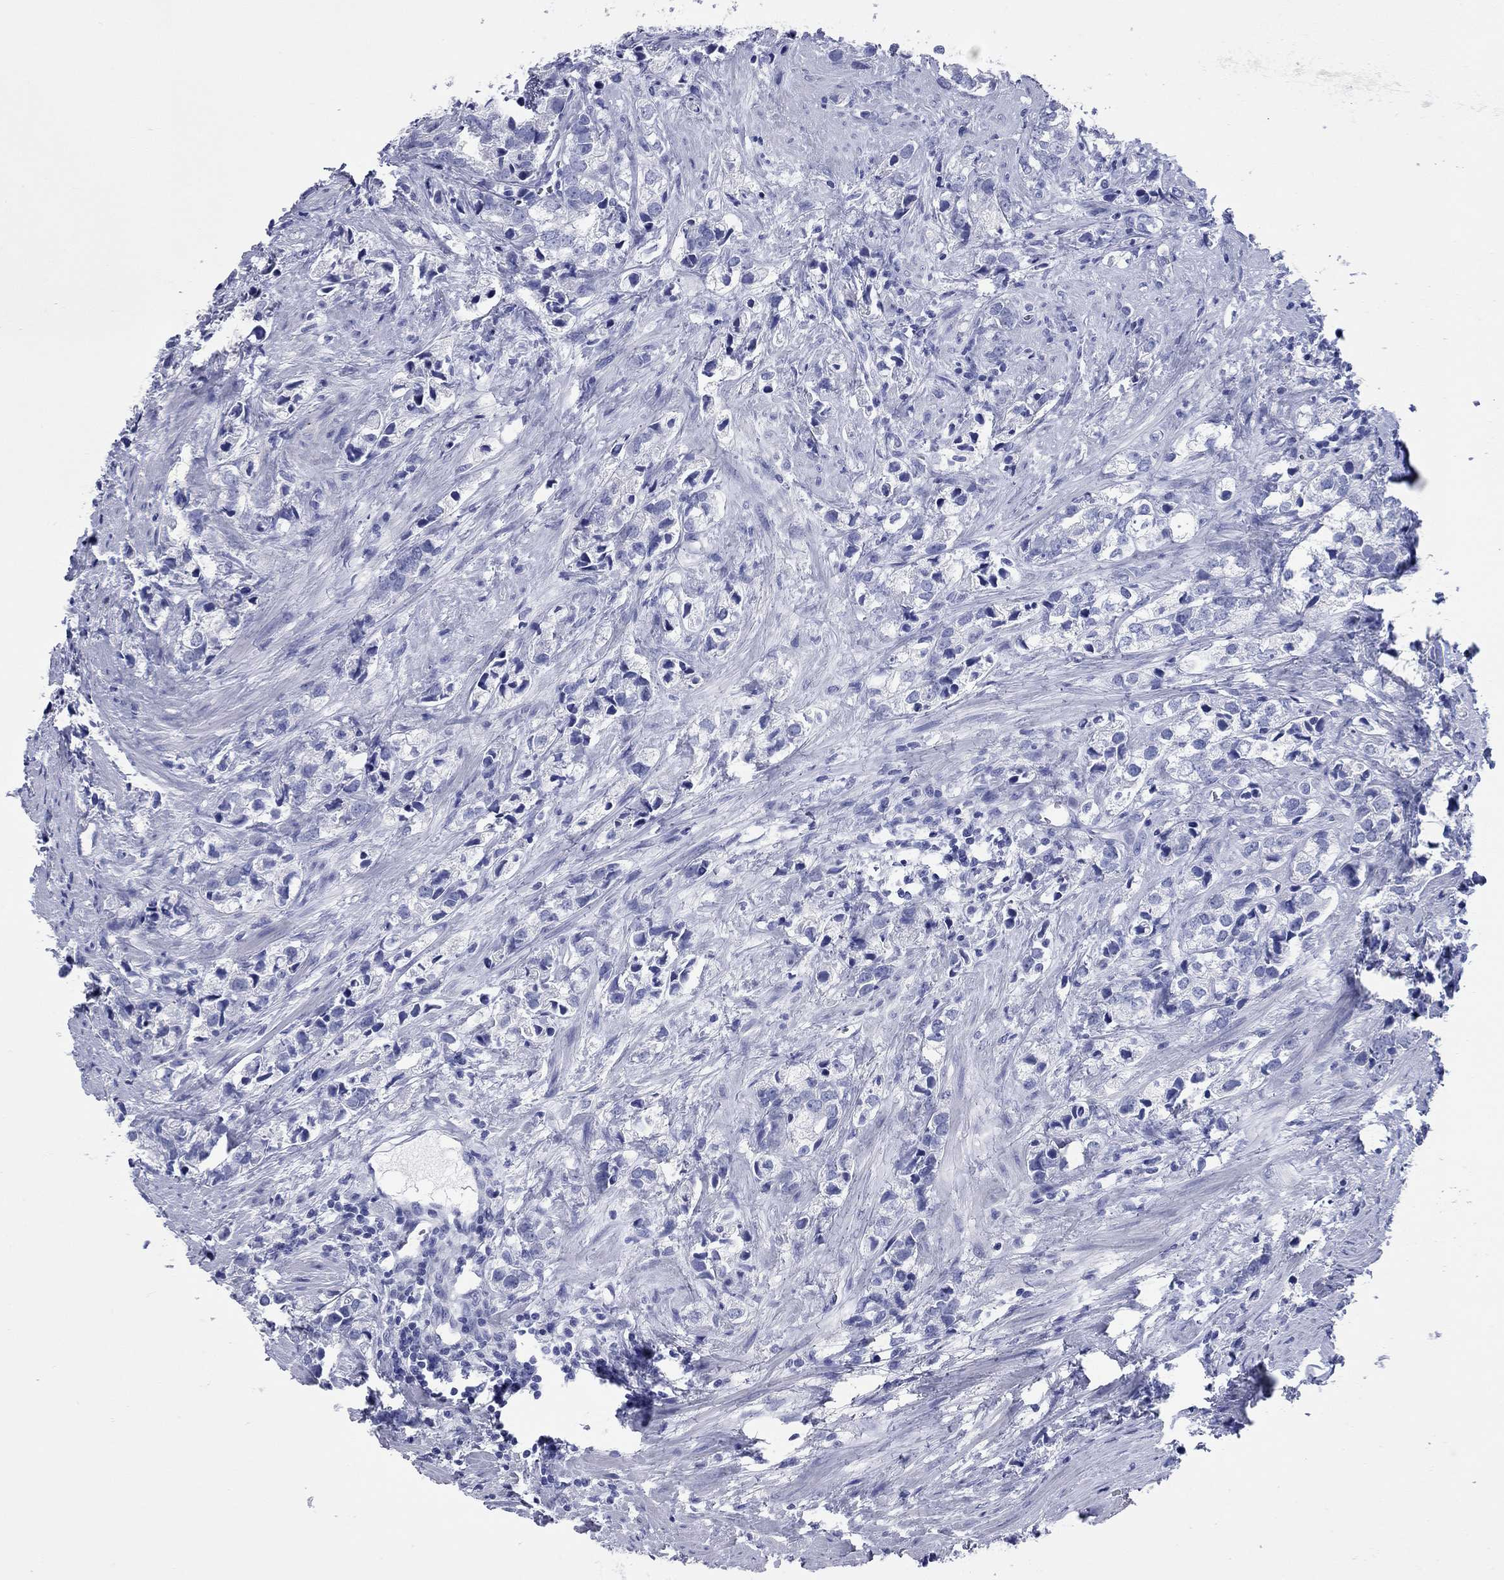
{"staining": {"intensity": "negative", "quantity": "none", "location": "none"}, "tissue": "prostate cancer", "cell_type": "Tumor cells", "image_type": "cancer", "snomed": [{"axis": "morphology", "description": "Adenocarcinoma, NOS"}, {"axis": "topography", "description": "Prostate and seminal vesicle, NOS"}], "caption": "DAB (3,3'-diaminobenzidine) immunohistochemical staining of adenocarcinoma (prostate) demonstrates no significant staining in tumor cells.", "gene": "CCNA1", "patient": {"sex": "male", "age": 63}}